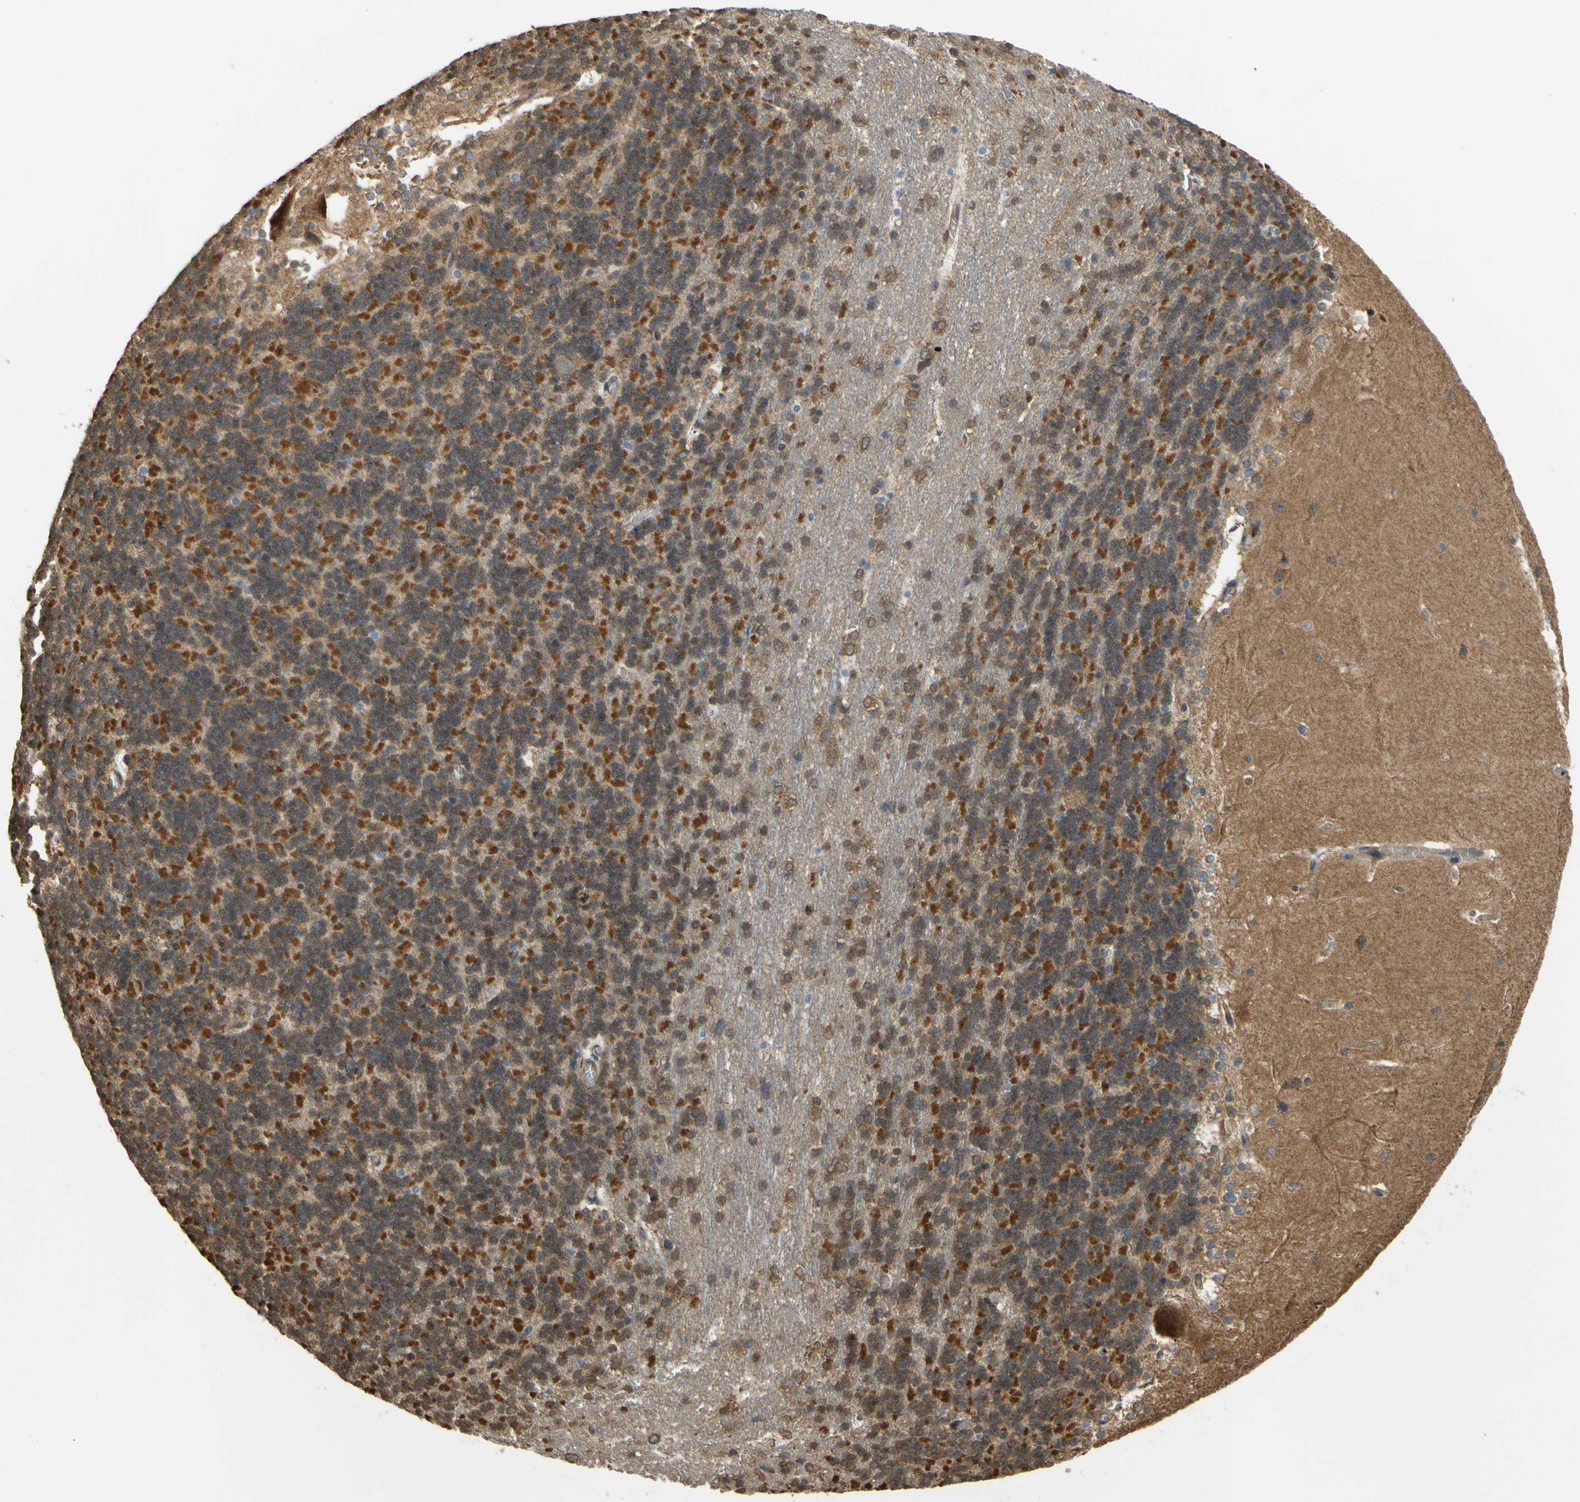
{"staining": {"intensity": "moderate", "quantity": ">75%", "location": "cytoplasmic/membranous"}, "tissue": "cerebellum", "cell_type": "Cells in granular layer", "image_type": "normal", "snomed": [{"axis": "morphology", "description": "Normal tissue, NOS"}, {"axis": "topography", "description": "Cerebellum"}], "caption": "Cells in granular layer exhibit medium levels of moderate cytoplasmic/membranous positivity in approximately >75% of cells in benign human cerebellum.", "gene": "CTTN", "patient": {"sex": "female", "age": 19}}